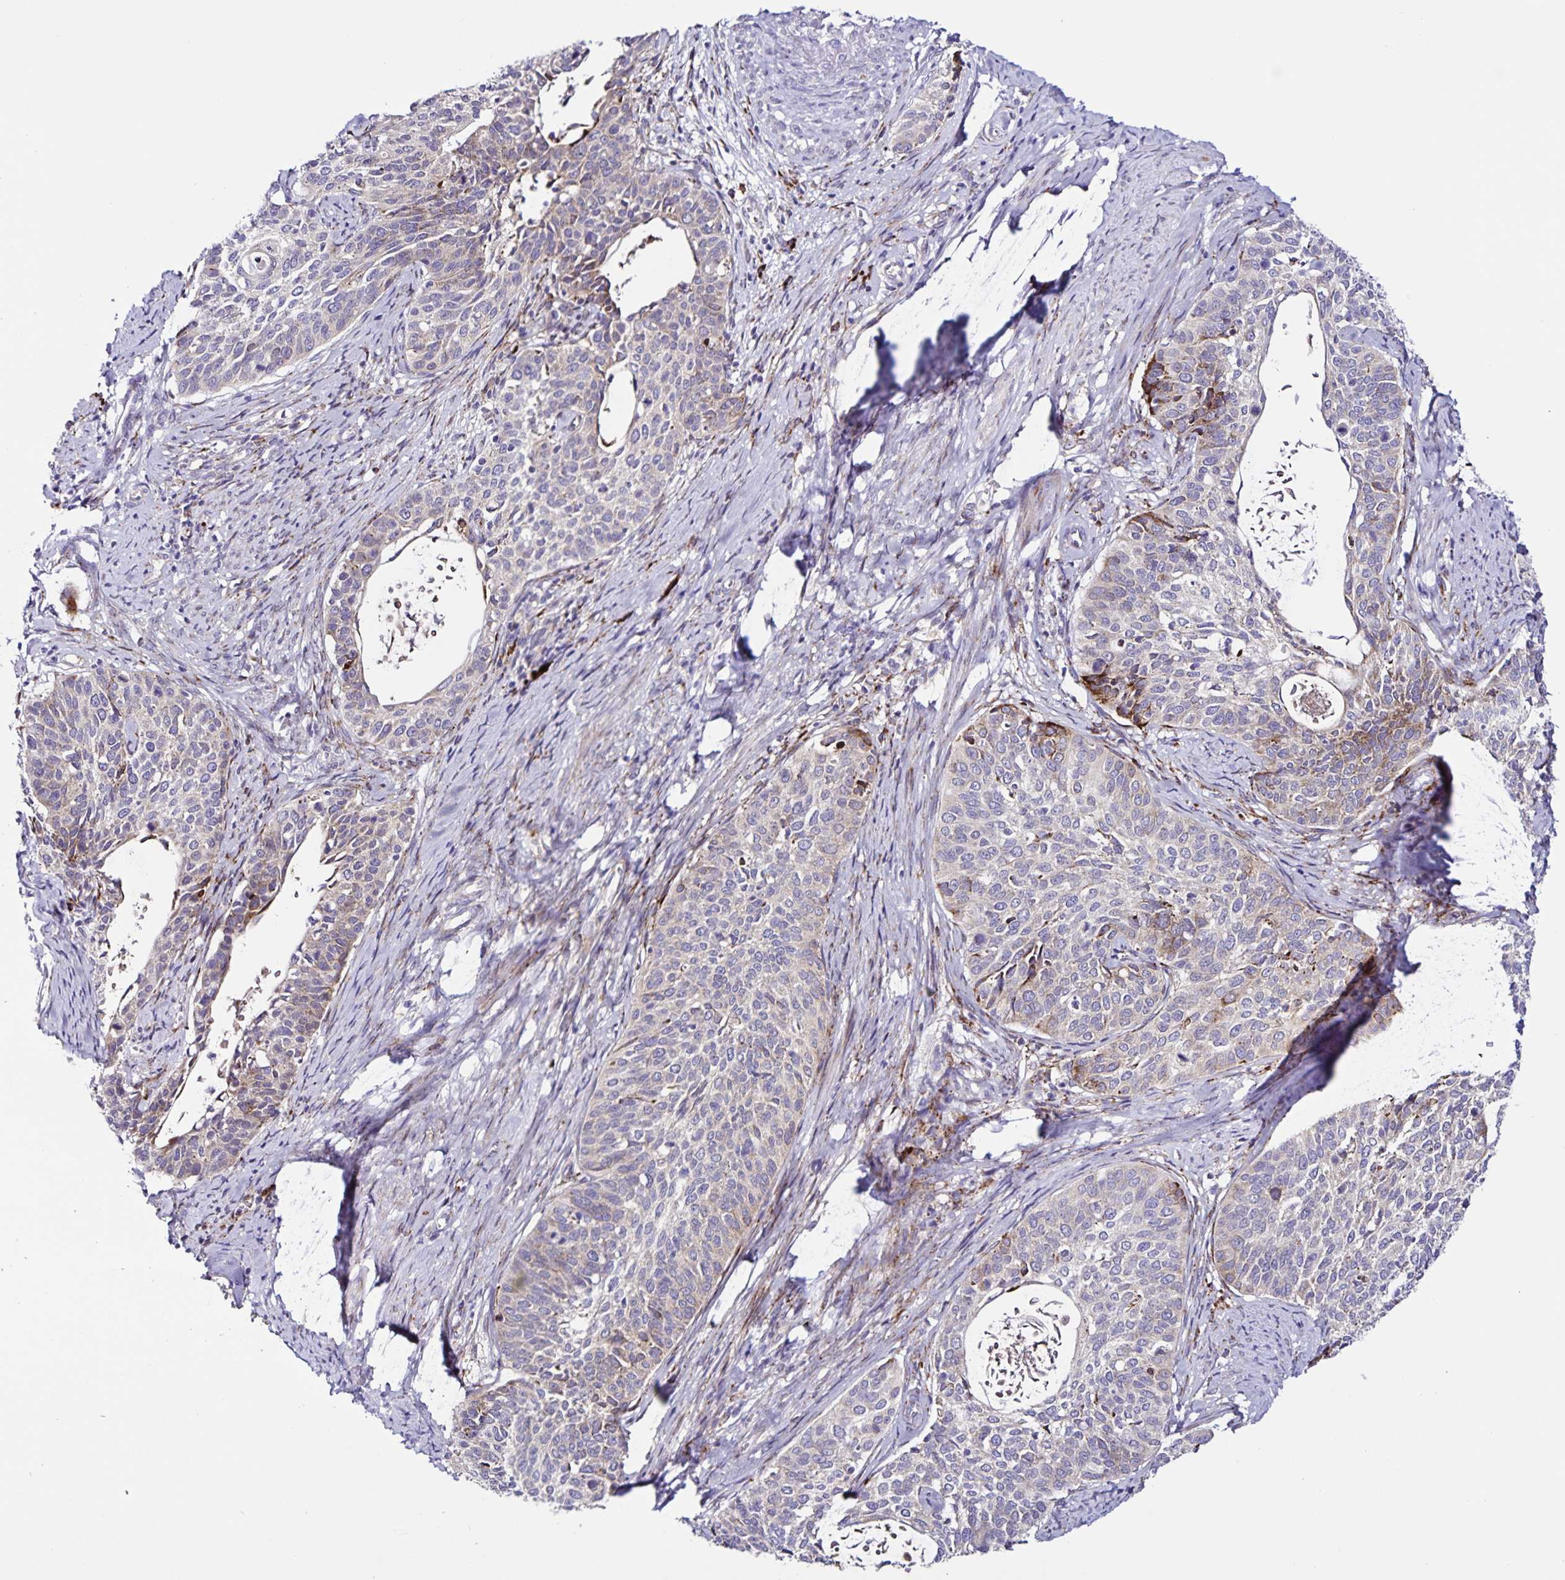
{"staining": {"intensity": "moderate", "quantity": "<25%", "location": "cytoplasmic/membranous"}, "tissue": "cervical cancer", "cell_type": "Tumor cells", "image_type": "cancer", "snomed": [{"axis": "morphology", "description": "Squamous cell carcinoma, NOS"}, {"axis": "topography", "description": "Cervix"}], "caption": "This micrograph displays squamous cell carcinoma (cervical) stained with immunohistochemistry (IHC) to label a protein in brown. The cytoplasmic/membranous of tumor cells show moderate positivity for the protein. Nuclei are counter-stained blue.", "gene": "OSBPL5", "patient": {"sex": "female", "age": 69}}